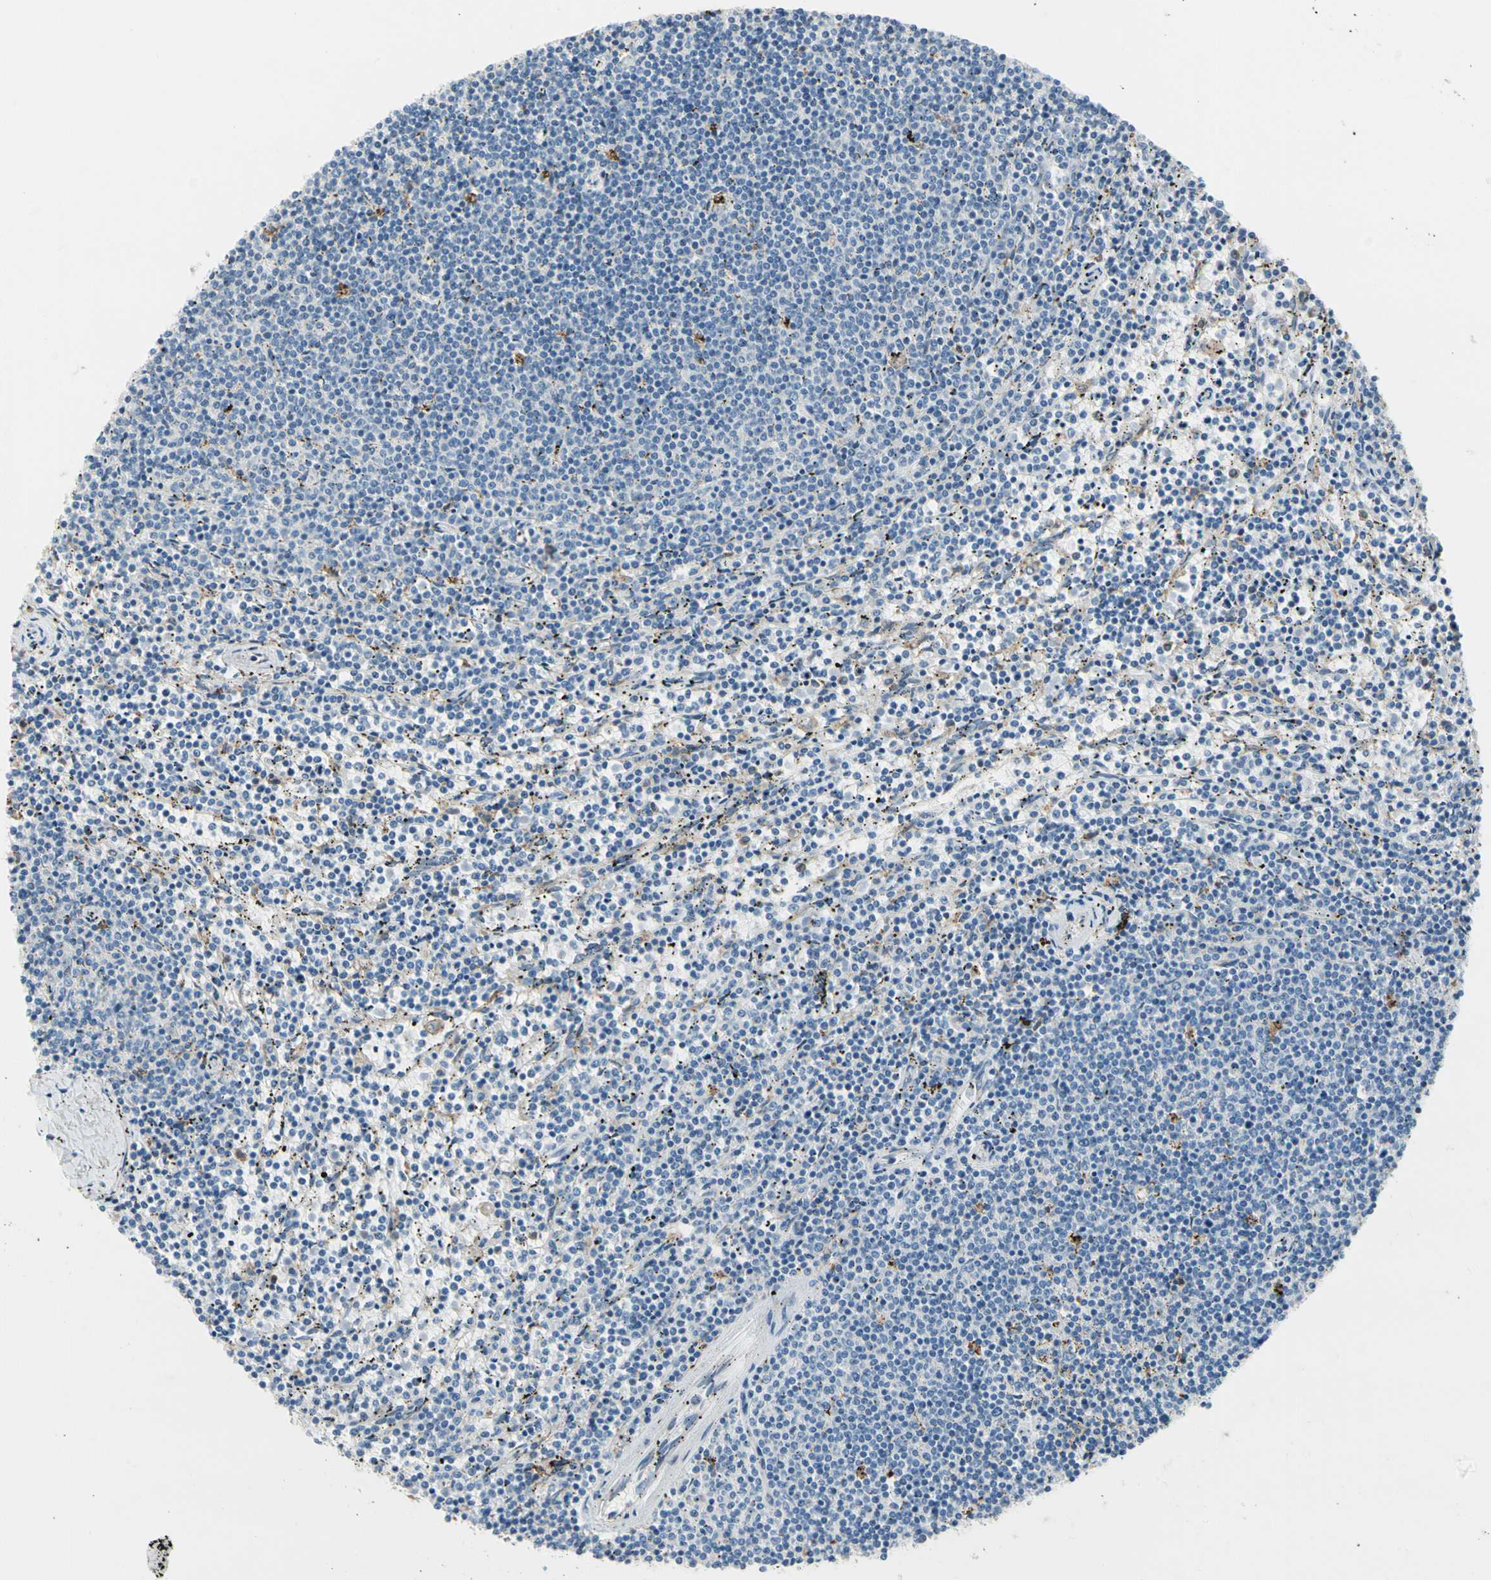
{"staining": {"intensity": "negative", "quantity": "none", "location": "none"}, "tissue": "lymphoma", "cell_type": "Tumor cells", "image_type": "cancer", "snomed": [{"axis": "morphology", "description": "Malignant lymphoma, non-Hodgkin's type, Low grade"}, {"axis": "topography", "description": "Spleen"}], "caption": "Immunohistochemical staining of human lymphoma shows no significant positivity in tumor cells.", "gene": "LRPAP1", "patient": {"sex": "female", "age": 50}}